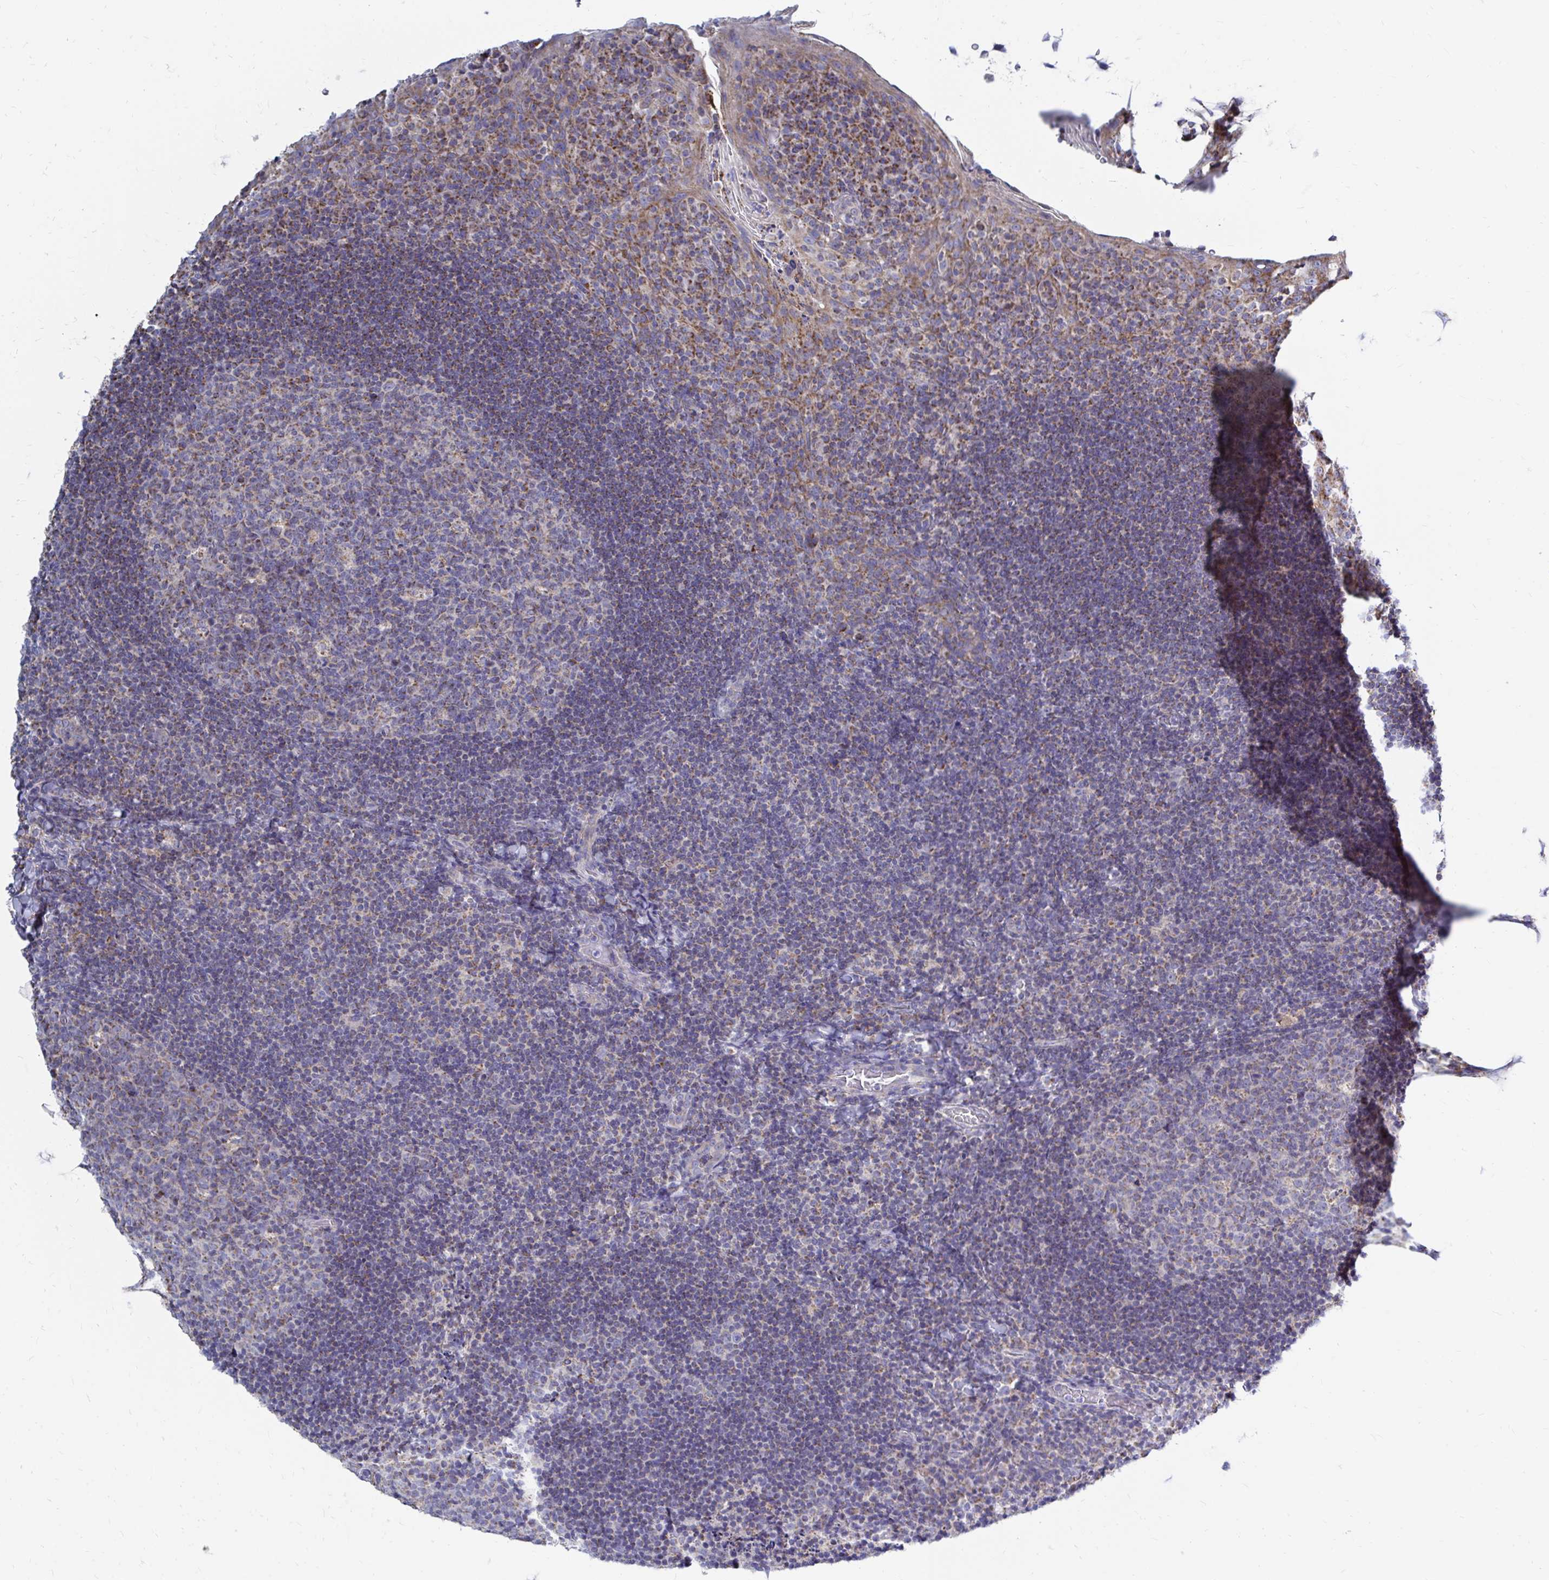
{"staining": {"intensity": "moderate", "quantity": "25%-75%", "location": "cytoplasmic/membranous"}, "tissue": "tonsil", "cell_type": "Germinal center cells", "image_type": "normal", "snomed": [{"axis": "morphology", "description": "Normal tissue, NOS"}, {"axis": "topography", "description": "Tonsil"}], "caption": "Protein expression analysis of unremarkable tonsil displays moderate cytoplasmic/membranous positivity in about 25%-75% of germinal center cells.", "gene": "OR10R2", "patient": {"sex": "male", "age": 17}}